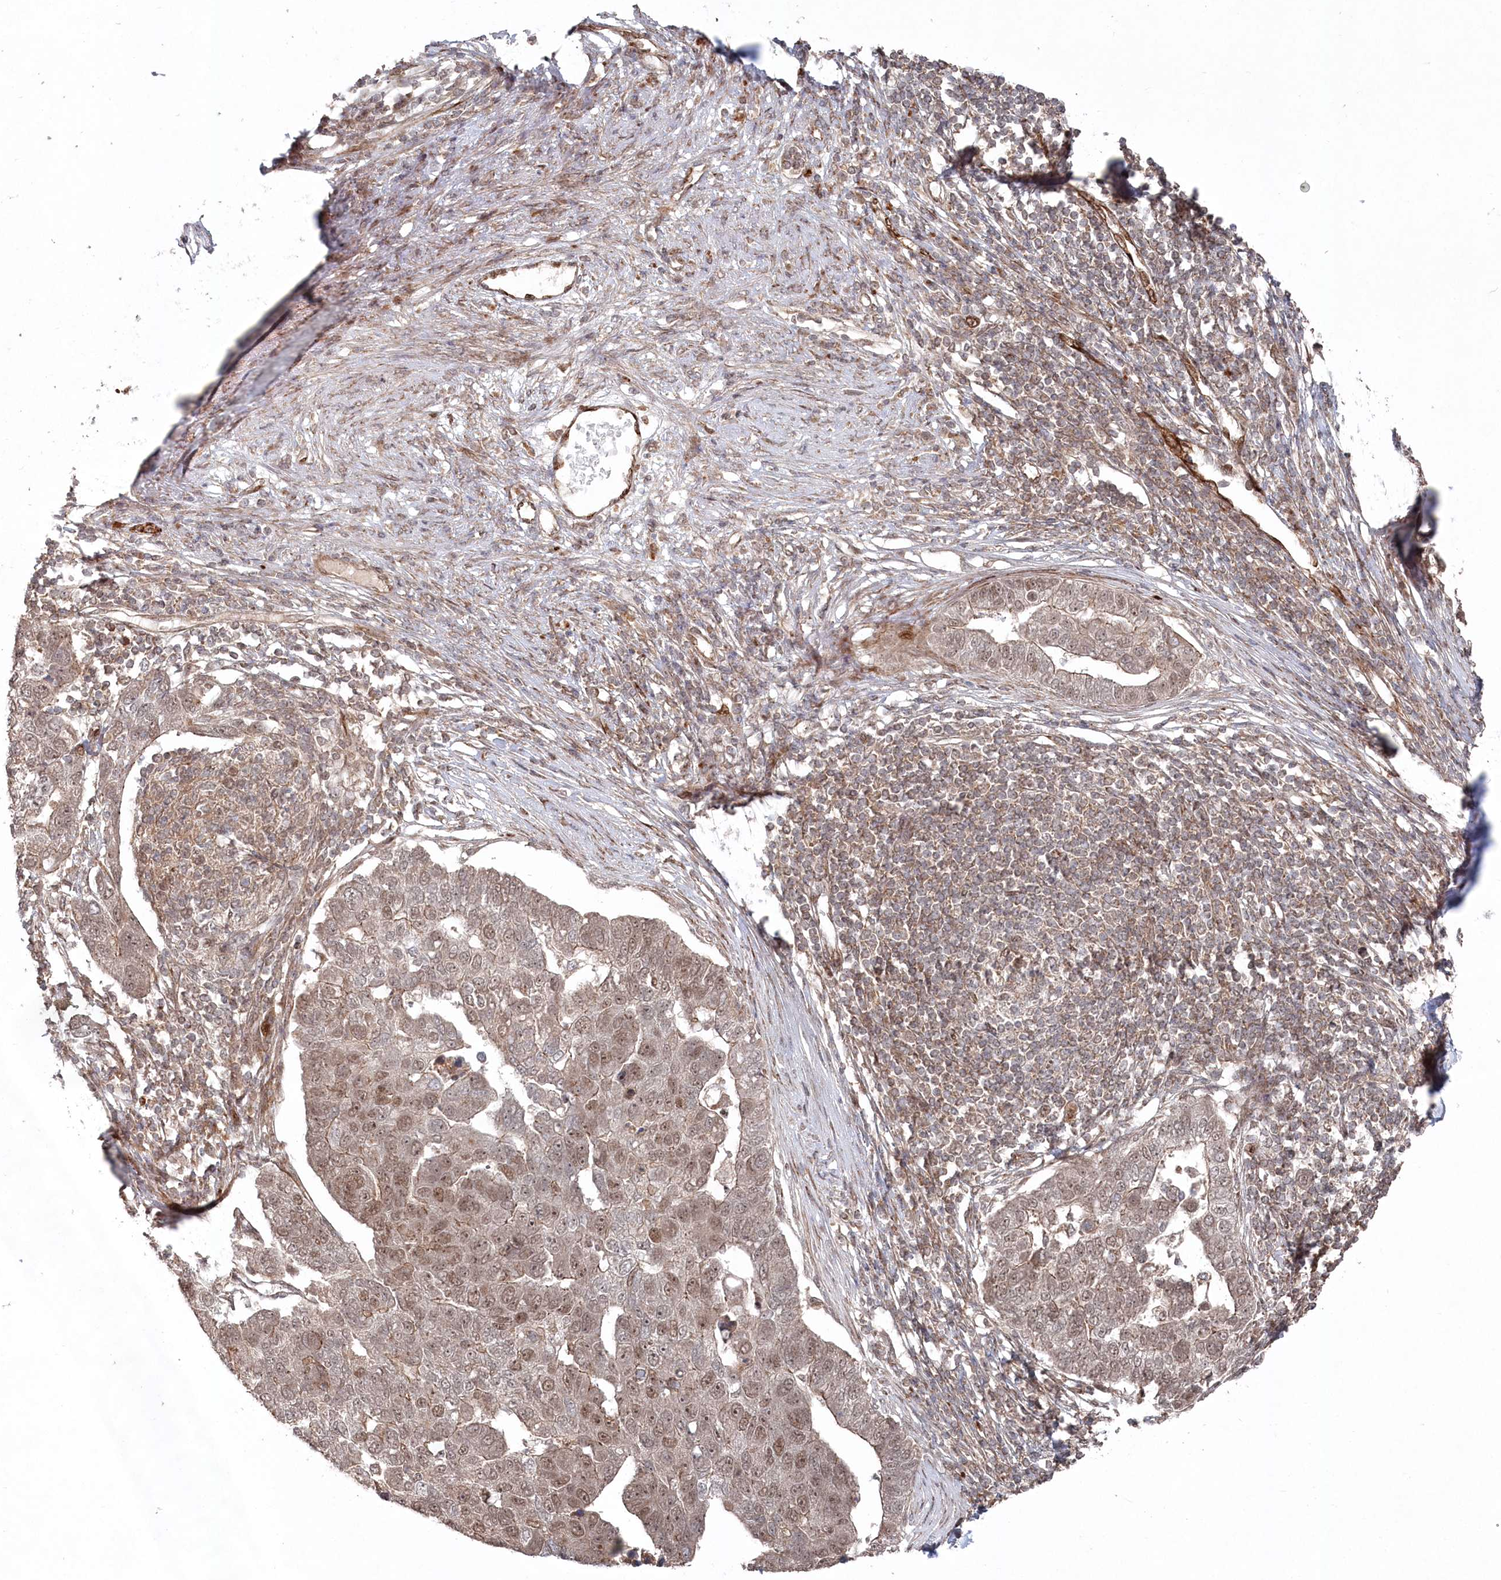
{"staining": {"intensity": "weak", "quantity": ">75%", "location": "cytoplasmic/membranous,nuclear"}, "tissue": "pancreatic cancer", "cell_type": "Tumor cells", "image_type": "cancer", "snomed": [{"axis": "morphology", "description": "Adenocarcinoma, NOS"}, {"axis": "topography", "description": "Pancreas"}], "caption": "Tumor cells display low levels of weak cytoplasmic/membranous and nuclear expression in about >75% of cells in human pancreatic cancer (adenocarcinoma).", "gene": "POLR3A", "patient": {"sex": "female", "age": 61}}